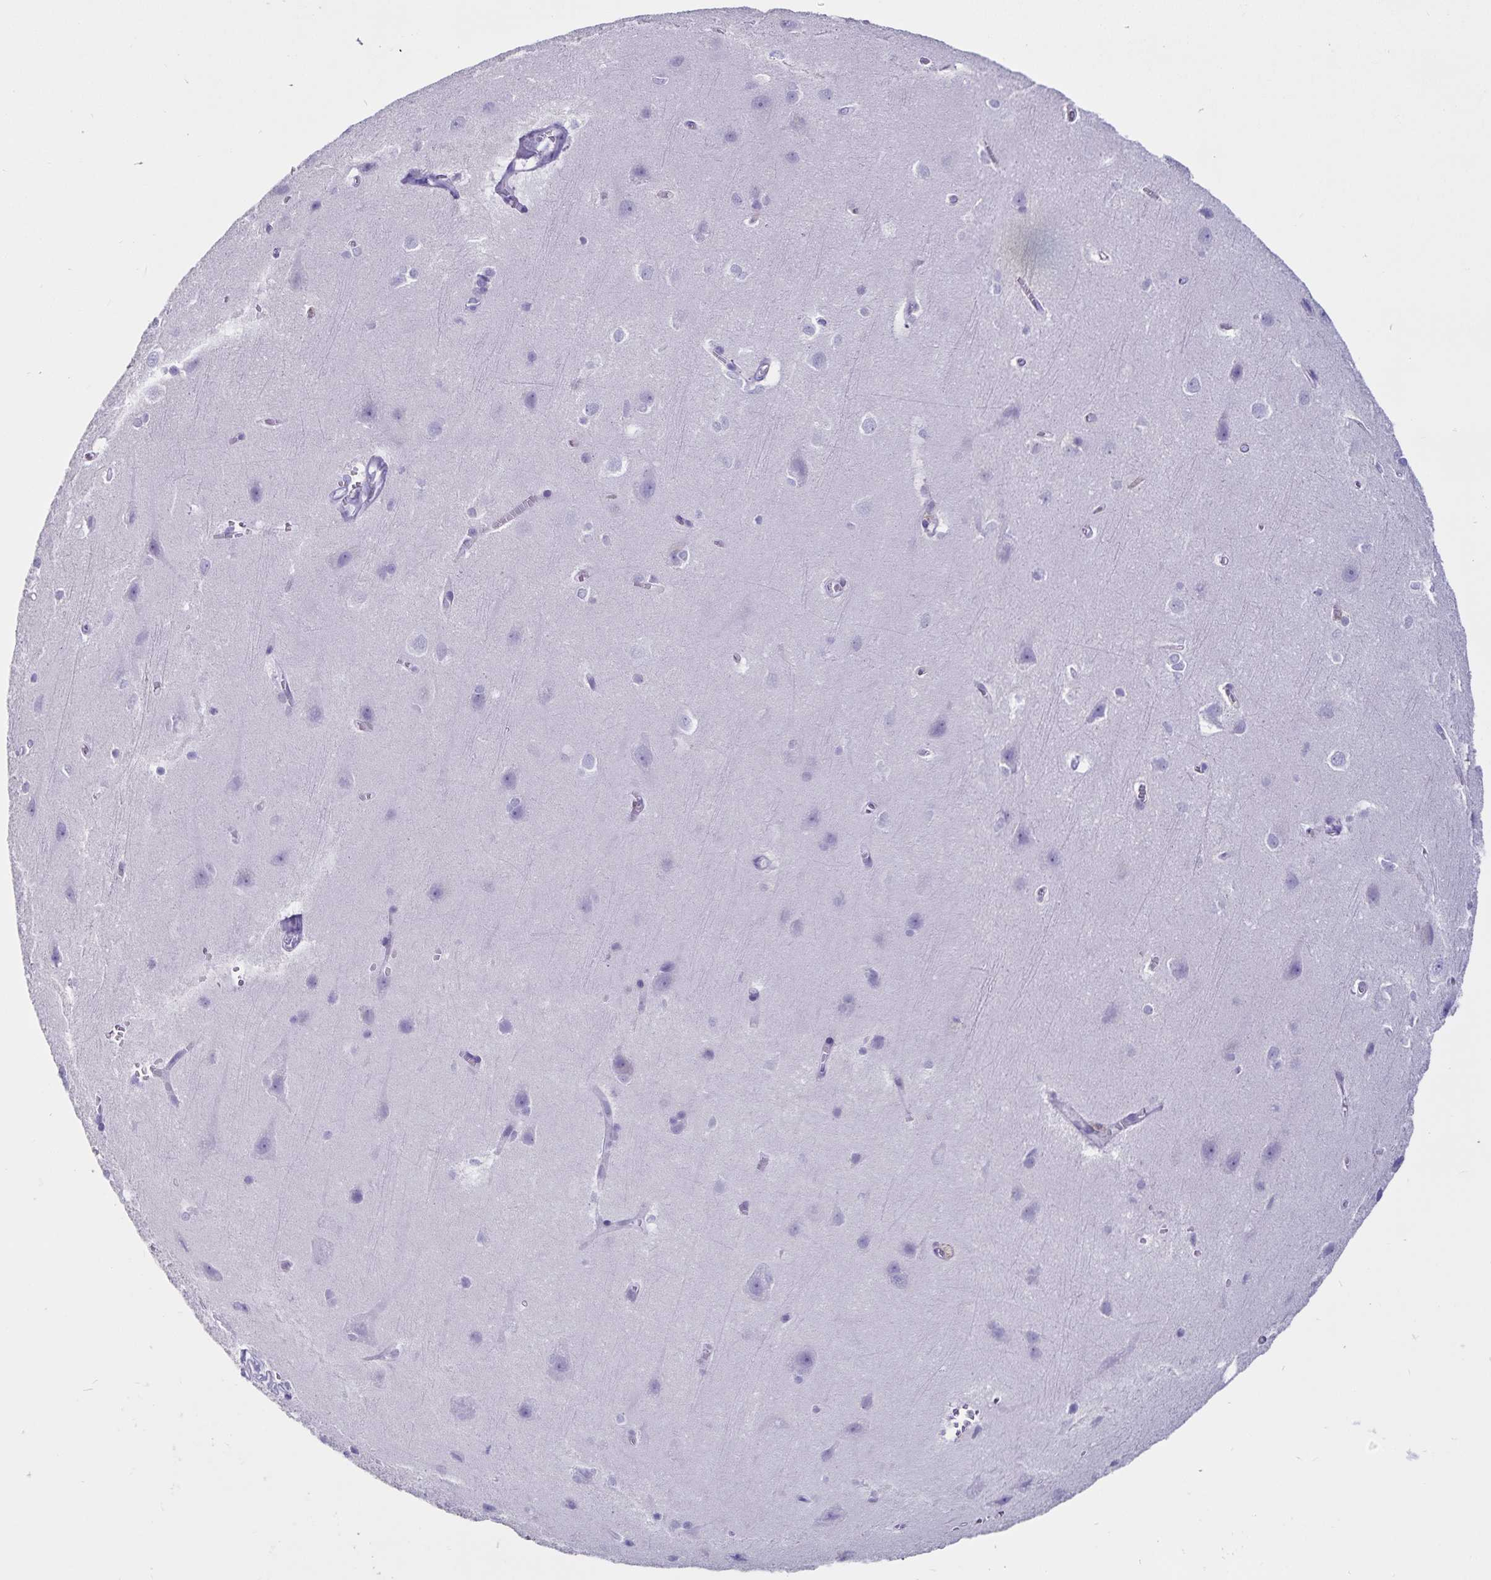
{"staining": {"intensity": "negative", "quantity": "none", "location": "none"}, "tissue": "cerebral cortex", "cell_type": "Endothelial cells", "image_type": "normal", "snomed": [{"axis": "morphology", "description": "Normal tissue, NOS"}, {"axis": "topography", "description": "Cerebral cortex"}], "caption": "This is an IHC micrograph of benign cerebral cortex. There is no expression in endothelial cells.", "gene": "GPR137", "patient": {"sex": "male", "age": 37}}